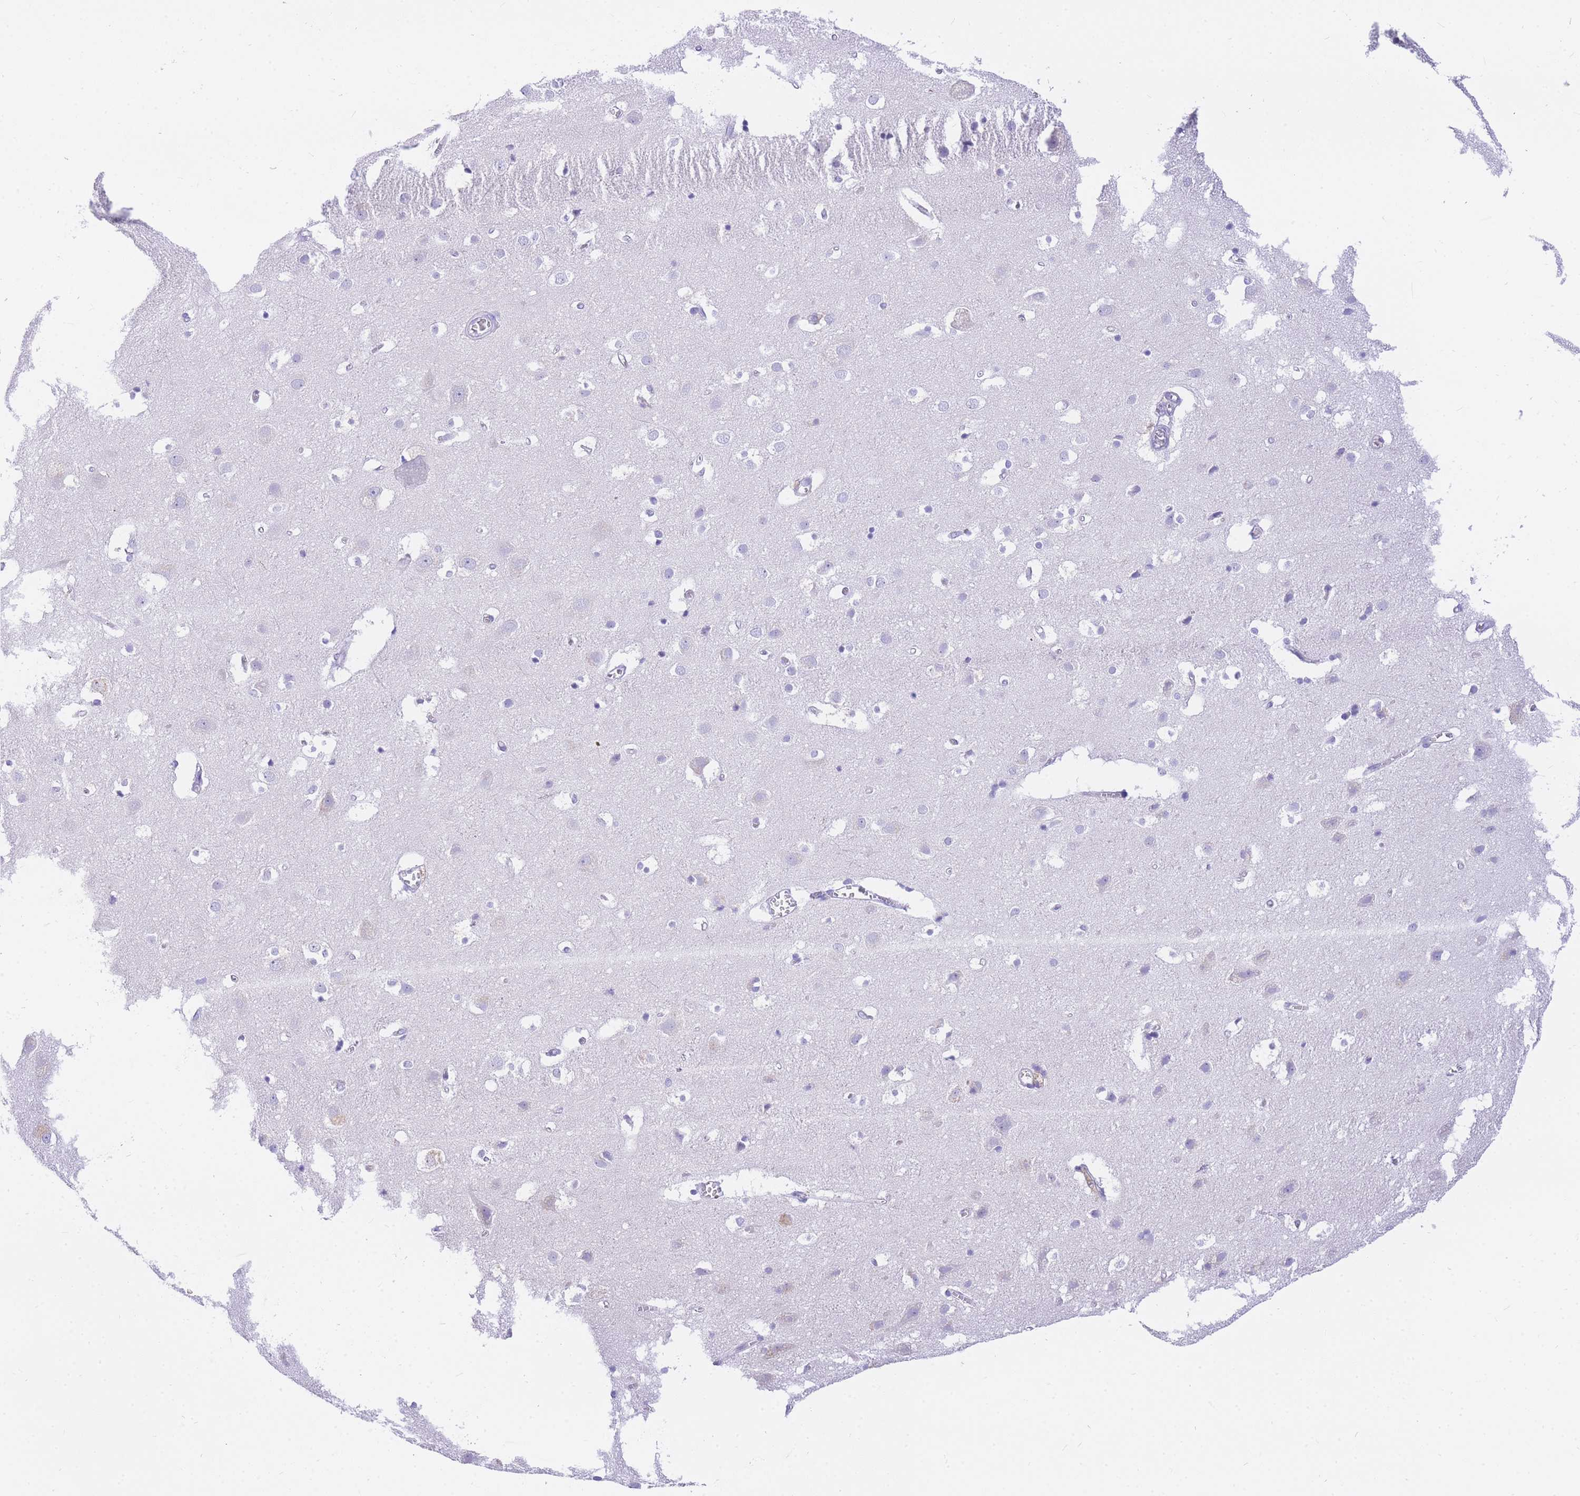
{"staining": {"intensity": "negative", "quantity": "none", "location": "none"}, "tissue": "cerebral cortex", "cell_type": "Endothelial cells", "image_type": "normal", "snomed": [{"axis": "morphology", "description": "Normal tissue, NOS"}, {"axis": "topography", "description": "Cerebral cortex"}], "caption": "Histopathology image shows no significant protein staining in endothelial cells of normal cerebral cortex. (DAB immunohistochemistry (IHC), high magnification).", "gene": "UPK1A", "patient": {"sex": "male", "age": 54}}